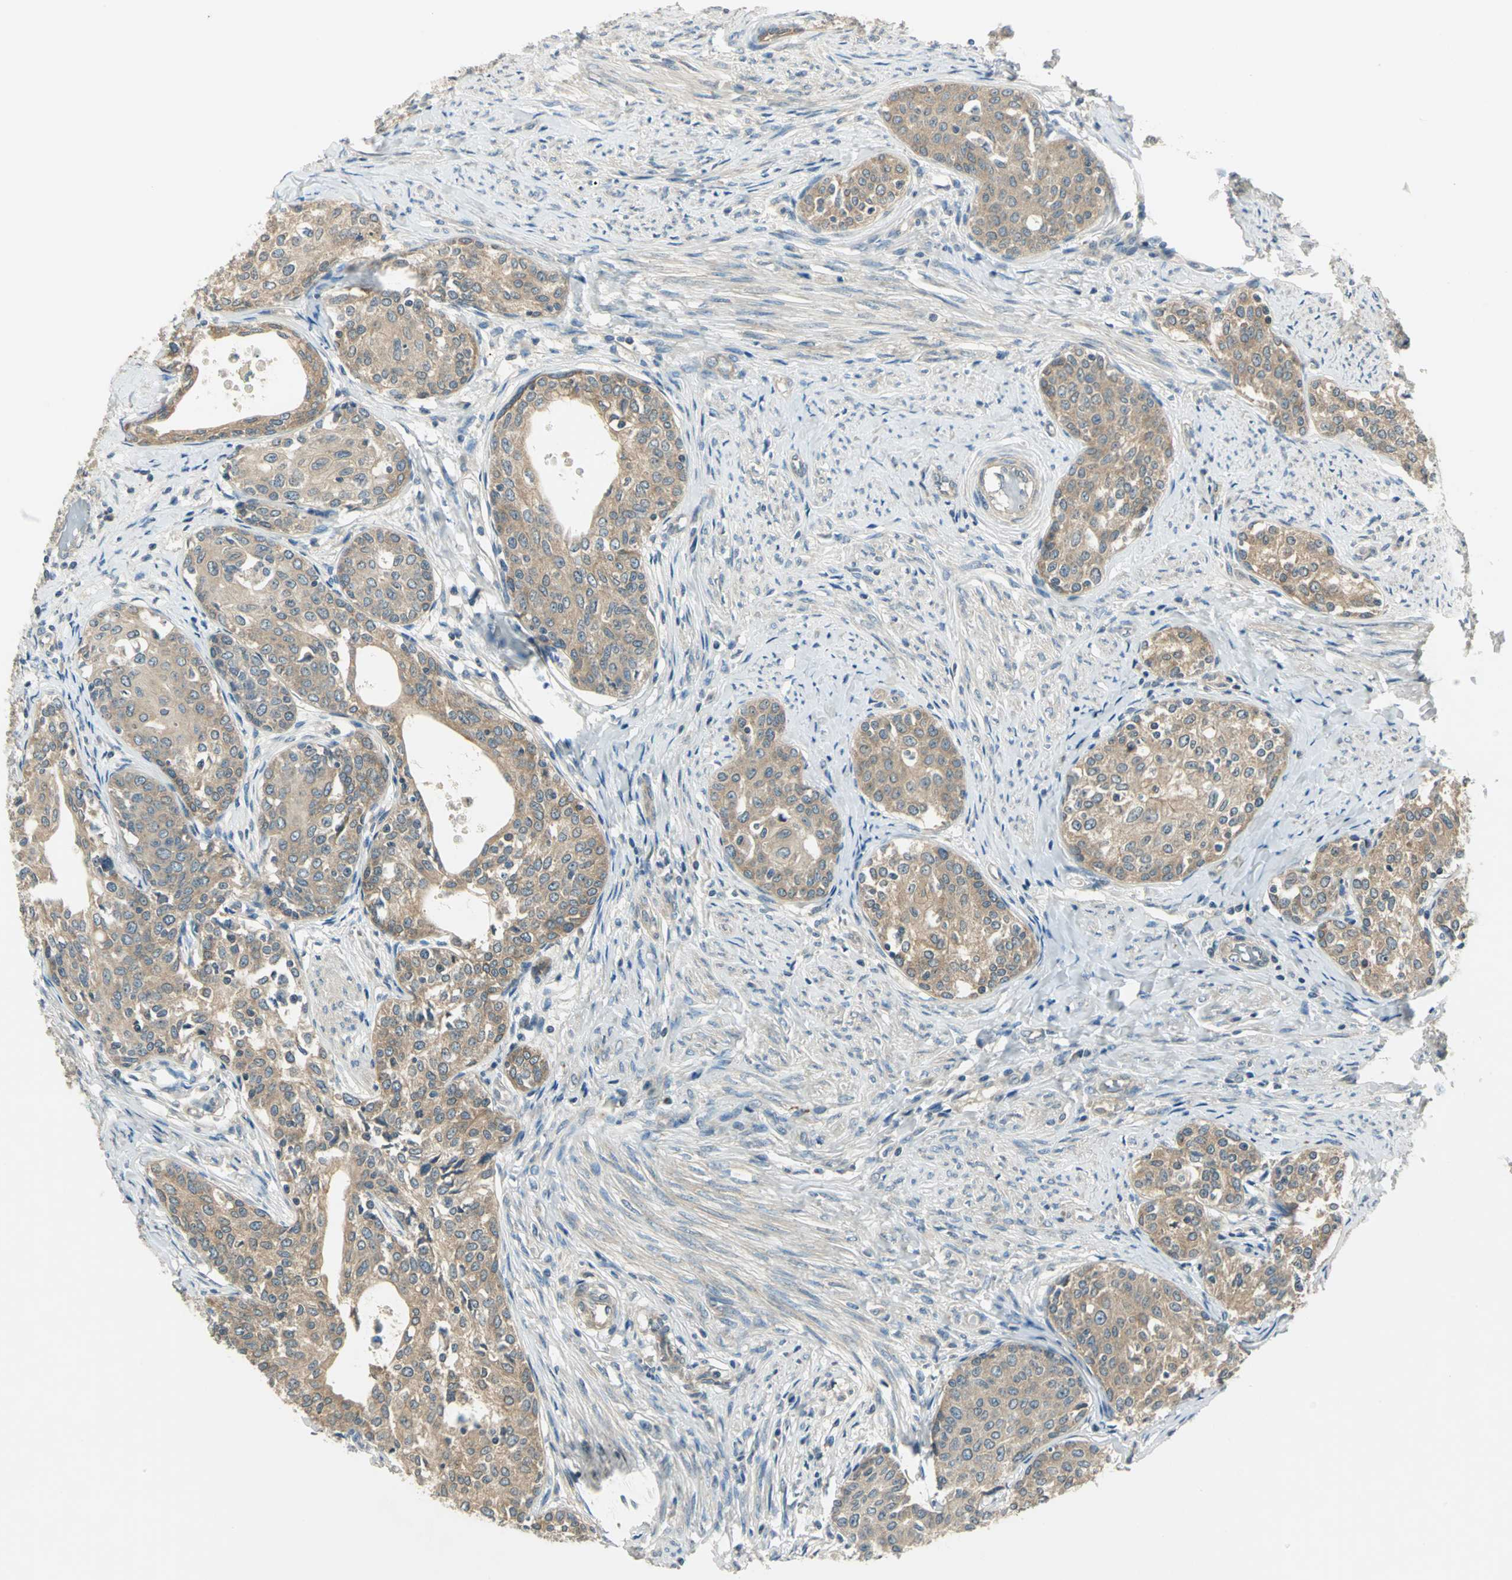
{"staining": {"intensity": "moderate", "quantity": ">75%", "location": "cytoplasmic/membranous"}, "tissue": "cervical cancer", "cell_type": "Tumor cells", "image_type": "cancer", "snomed": [{"axis": "morphology", "description": "Squamous cell carcinoma, NOS"}, {"axis": "morphology", "description": "Adenocarcinoma, NOS"}, {"axis": "topography", "description": "Cervix"}], "caption": "High-power microscopy captured an IHC micrograph of cervical adenocarcinoma, revealing moderate cytoplasmic/membranous staining in approximately >75% of tumor cells.", "gene": "PRKAA1", "patient": {"sex": "female", "age": 52}}